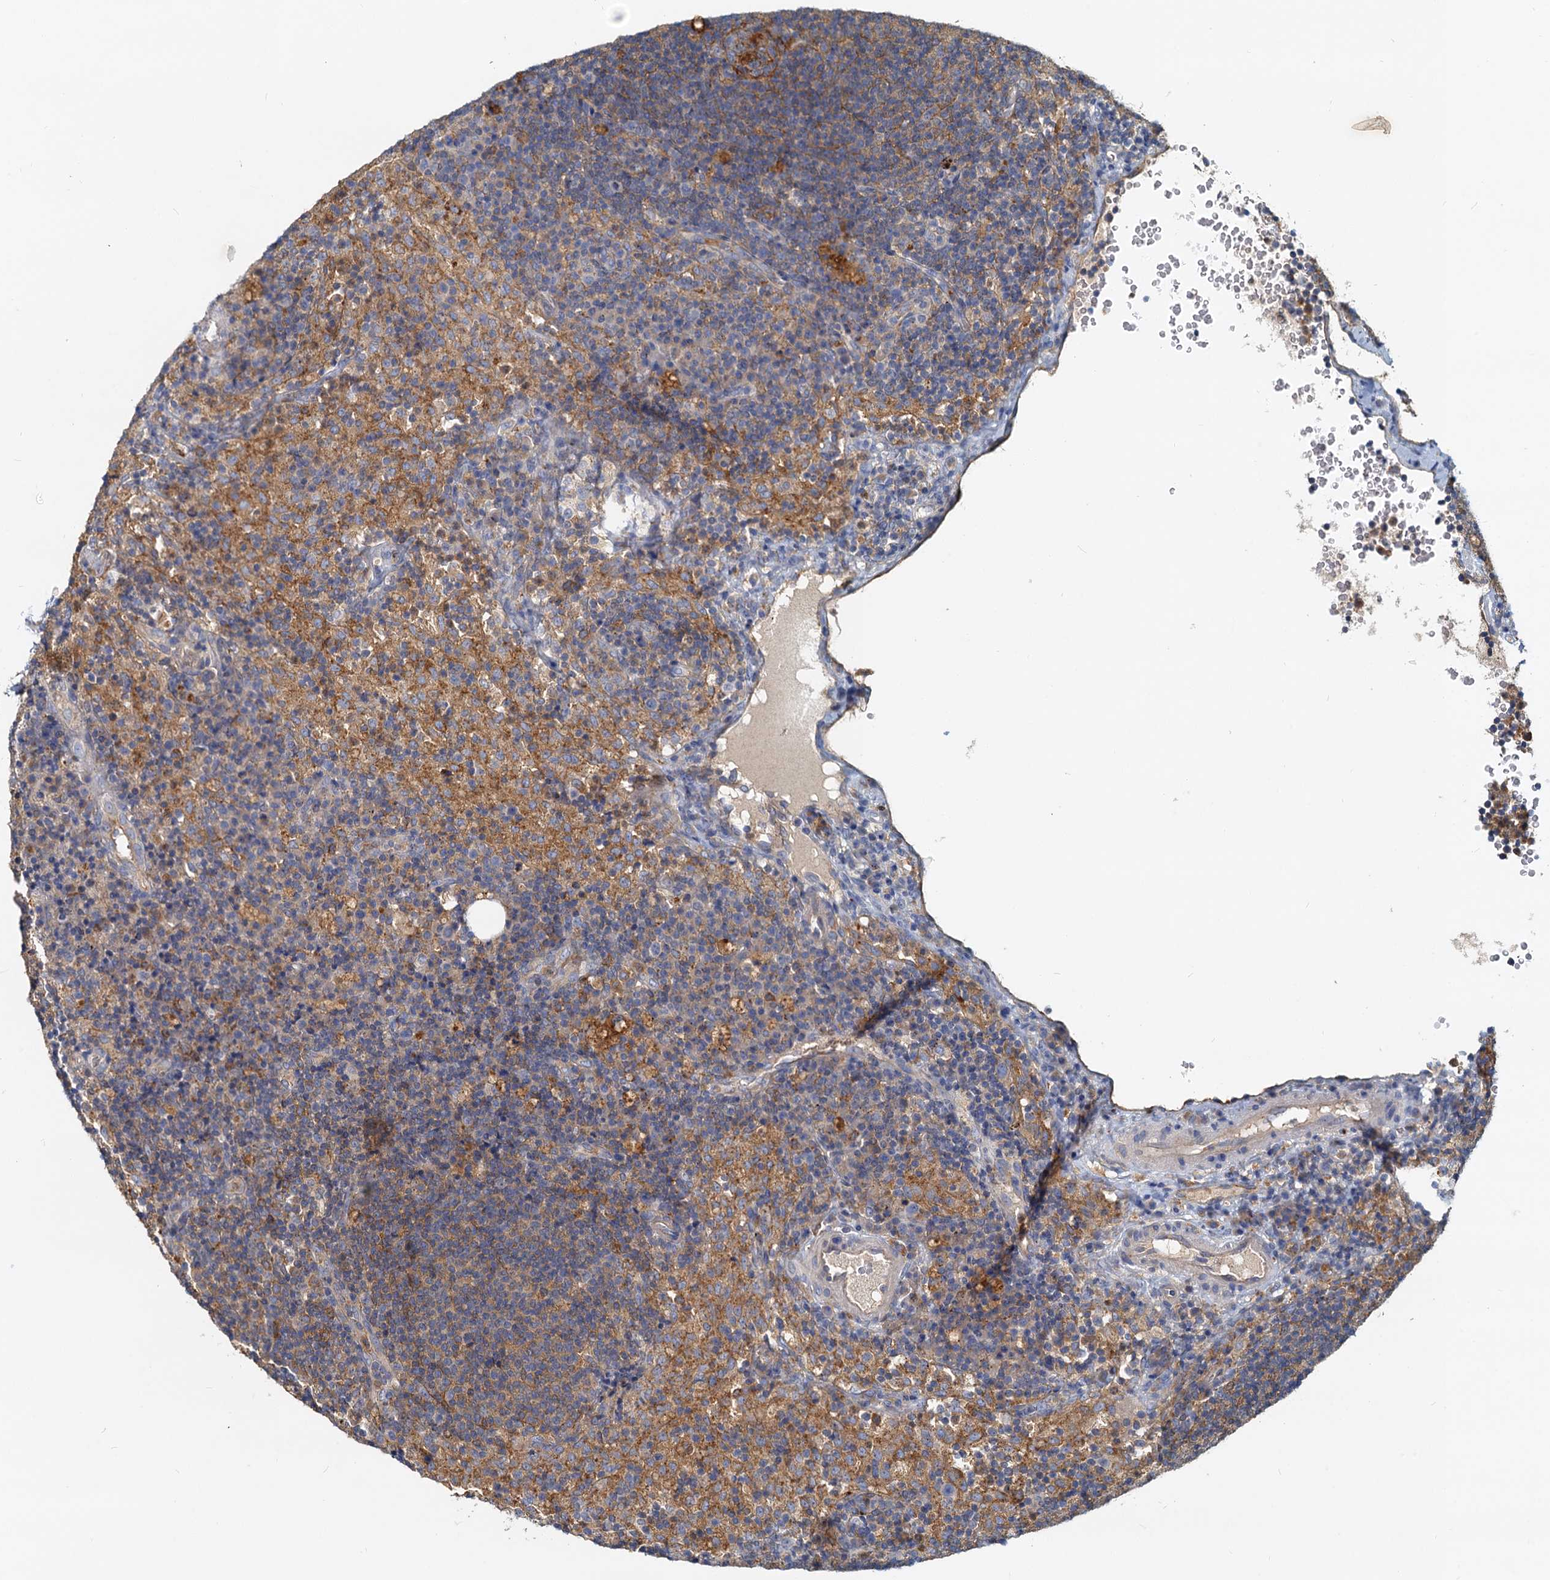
{"staining": {"intensity": "negative", "quantity": "none", "location": "none"}, "tissue": "lymph node", "cell_type": "Germinal center cells", "image_type": "normal", "snomed": [{"axis": "morphology", "description": "Normal tissue, NOS"}, {"axis": "topography", "description": "Lymph node"}], "caption": "IHC of unremarkable human lymph node demonstrates no expression in germinal center cells.", "gene": "TOLLIP", "patient": {"sex": "female", "age": 70}}